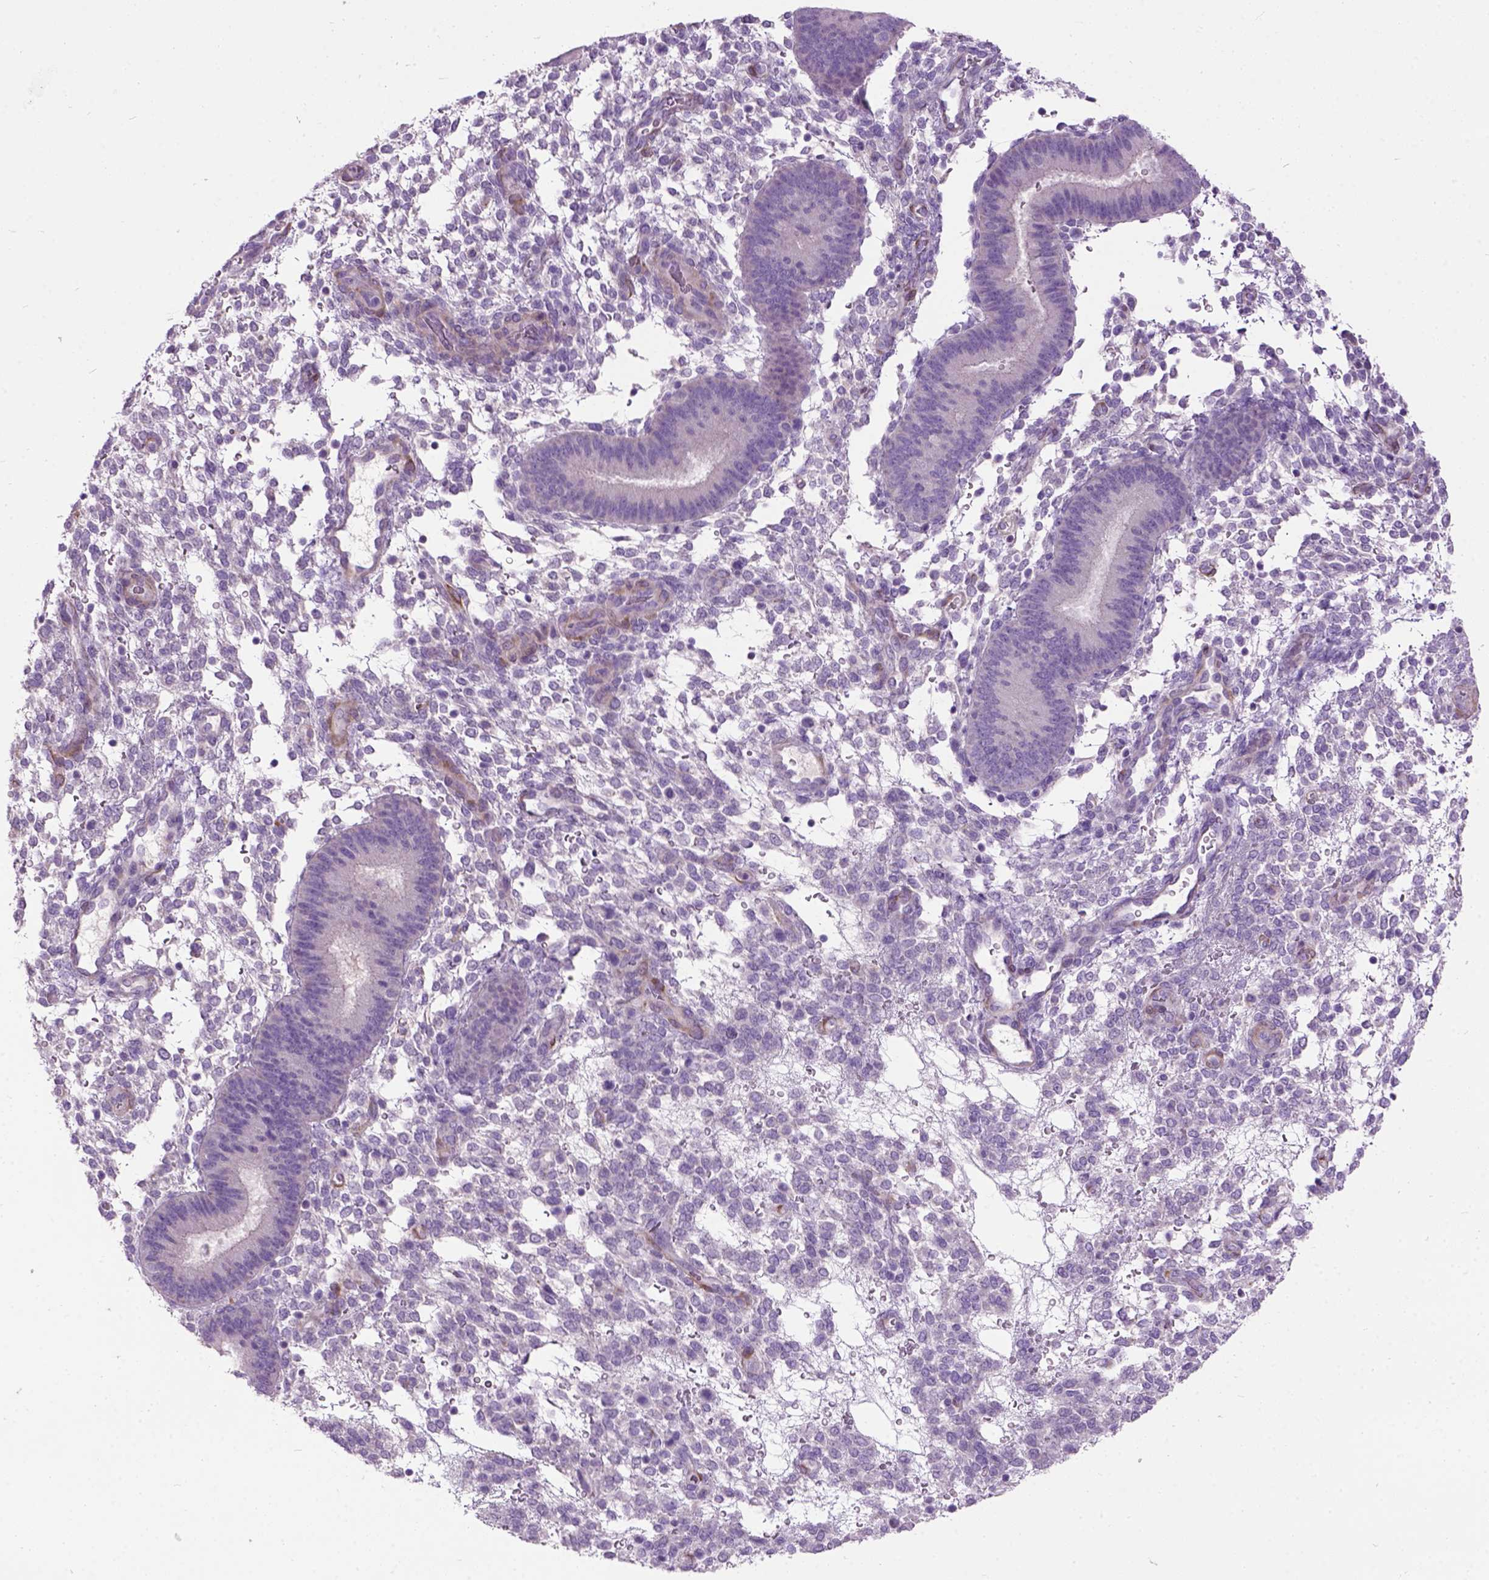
{"staining": {"intensity": "negative", "quantity": "none", "location": "none"}, "tissue": "endometrium", "cell_type": "Cells in endometrial stroma", "image_type": "normal", "snomed": [{"axis": "morphology", "description": "Normal tissue, NOS"}, {"axis": "topography", "description": "Endometrium"}], "caption": "High magnification brightfield microscopy of unremarkable endometrium stained with DAB (brown) and counterstained with hematoxylin (blue): cells in endometrial stroma show no significant expression. (Immunohistochemistry (ihc), brightfield microscopy, high magnification).", "gene": "MAPT", "patient": {"sex": "female", "age": 39}}